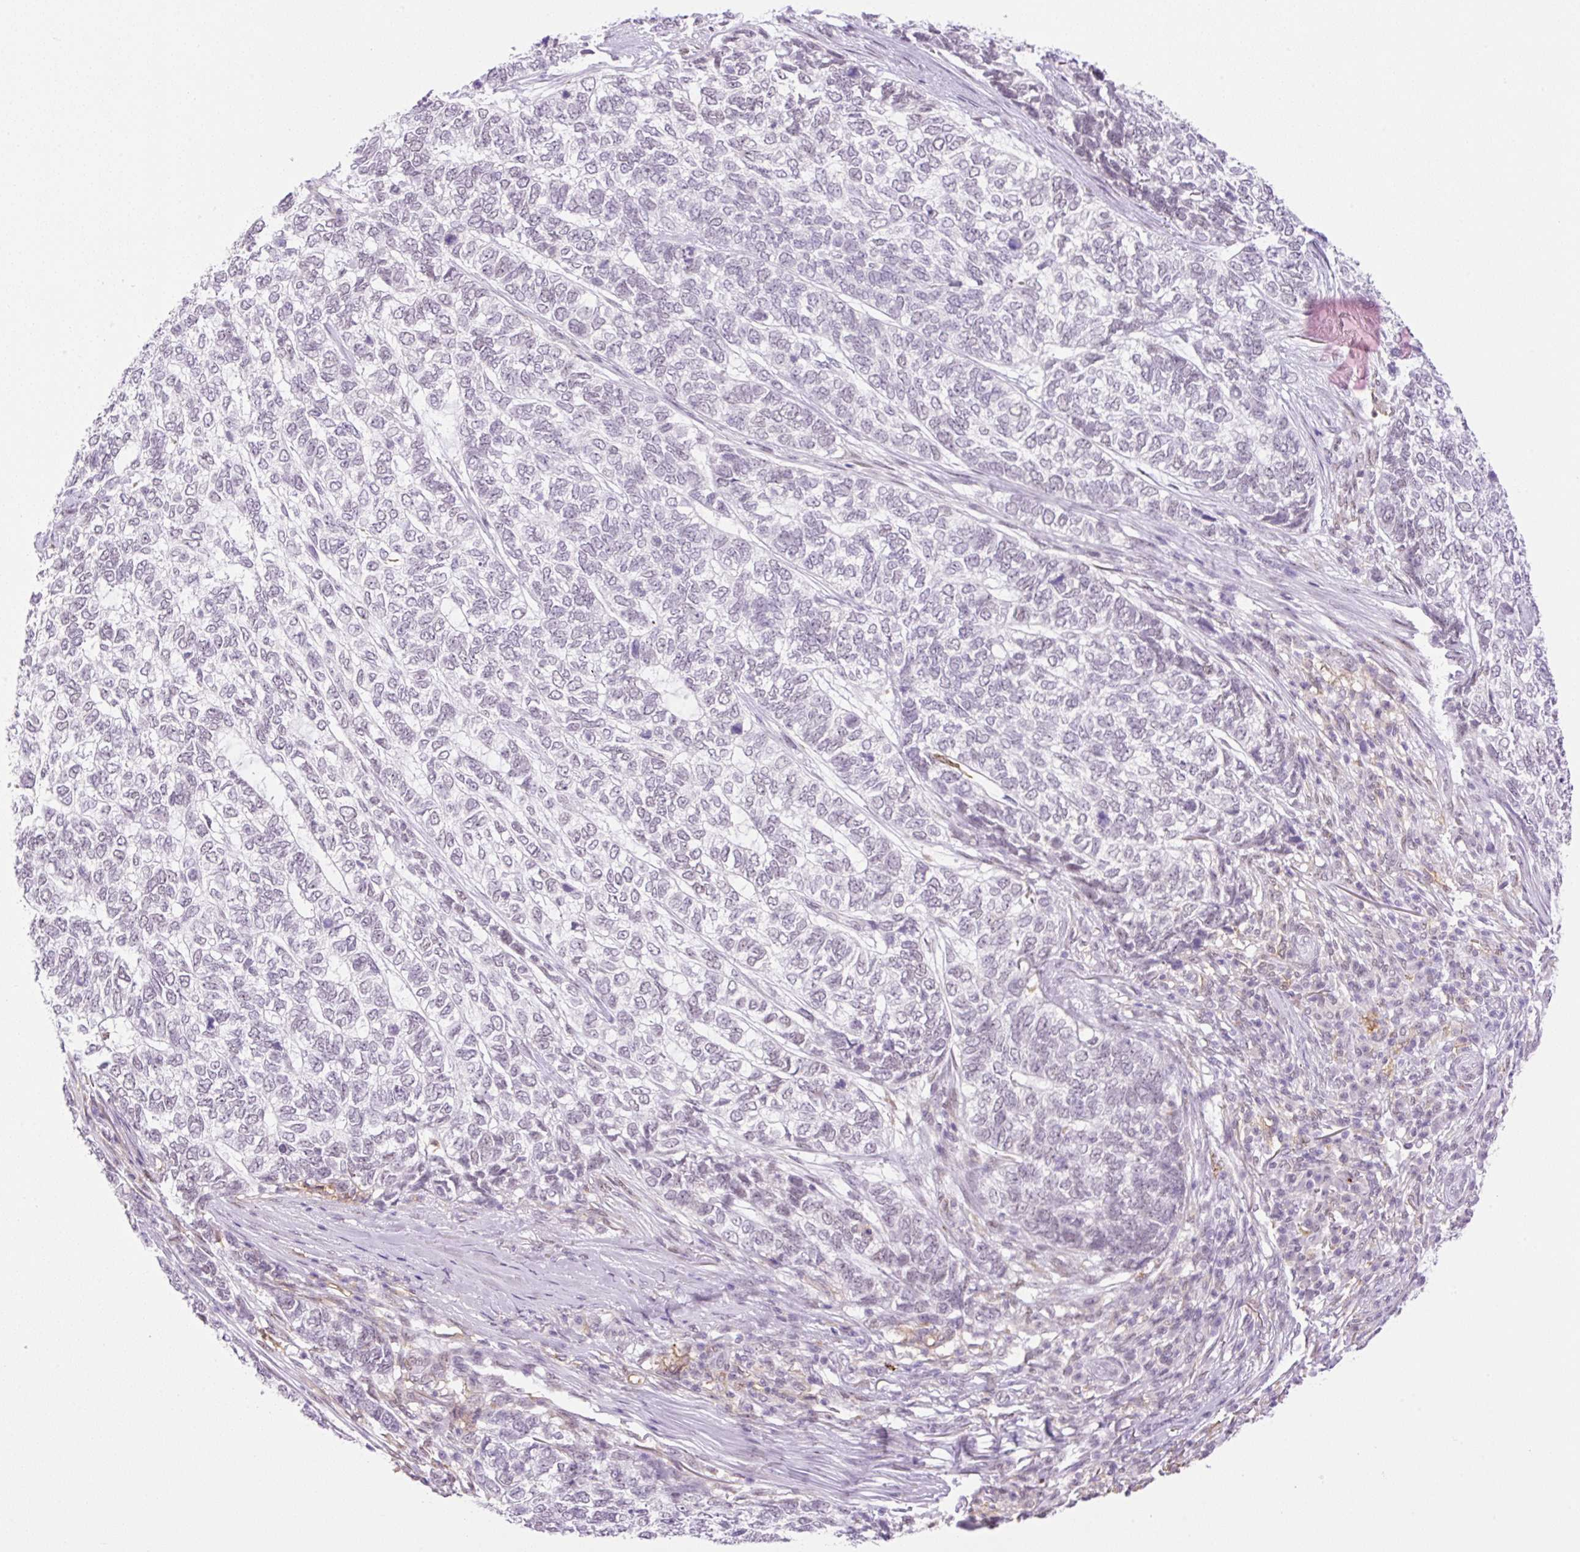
{"staining": {"intensity": "weak", "quantity": "<25%", "location": "nuclear"}, "tissue": "skin cancer", "cell_type": "Tumor cells", "image_type": "cancer", "snomed": [{"axis": "morphology", "description": "Basal cell carcinoma"}, {"axis": "topography", "description": "Skin"}], "caption": "An immunohistochemistry histopathology image of basal cell carcinoma (skin) is shown. There is no staining in tumor cells of basal cell carcinoma (skin).", "gene": "PALM3", "patient": {"sex": "female", "age": 65}}